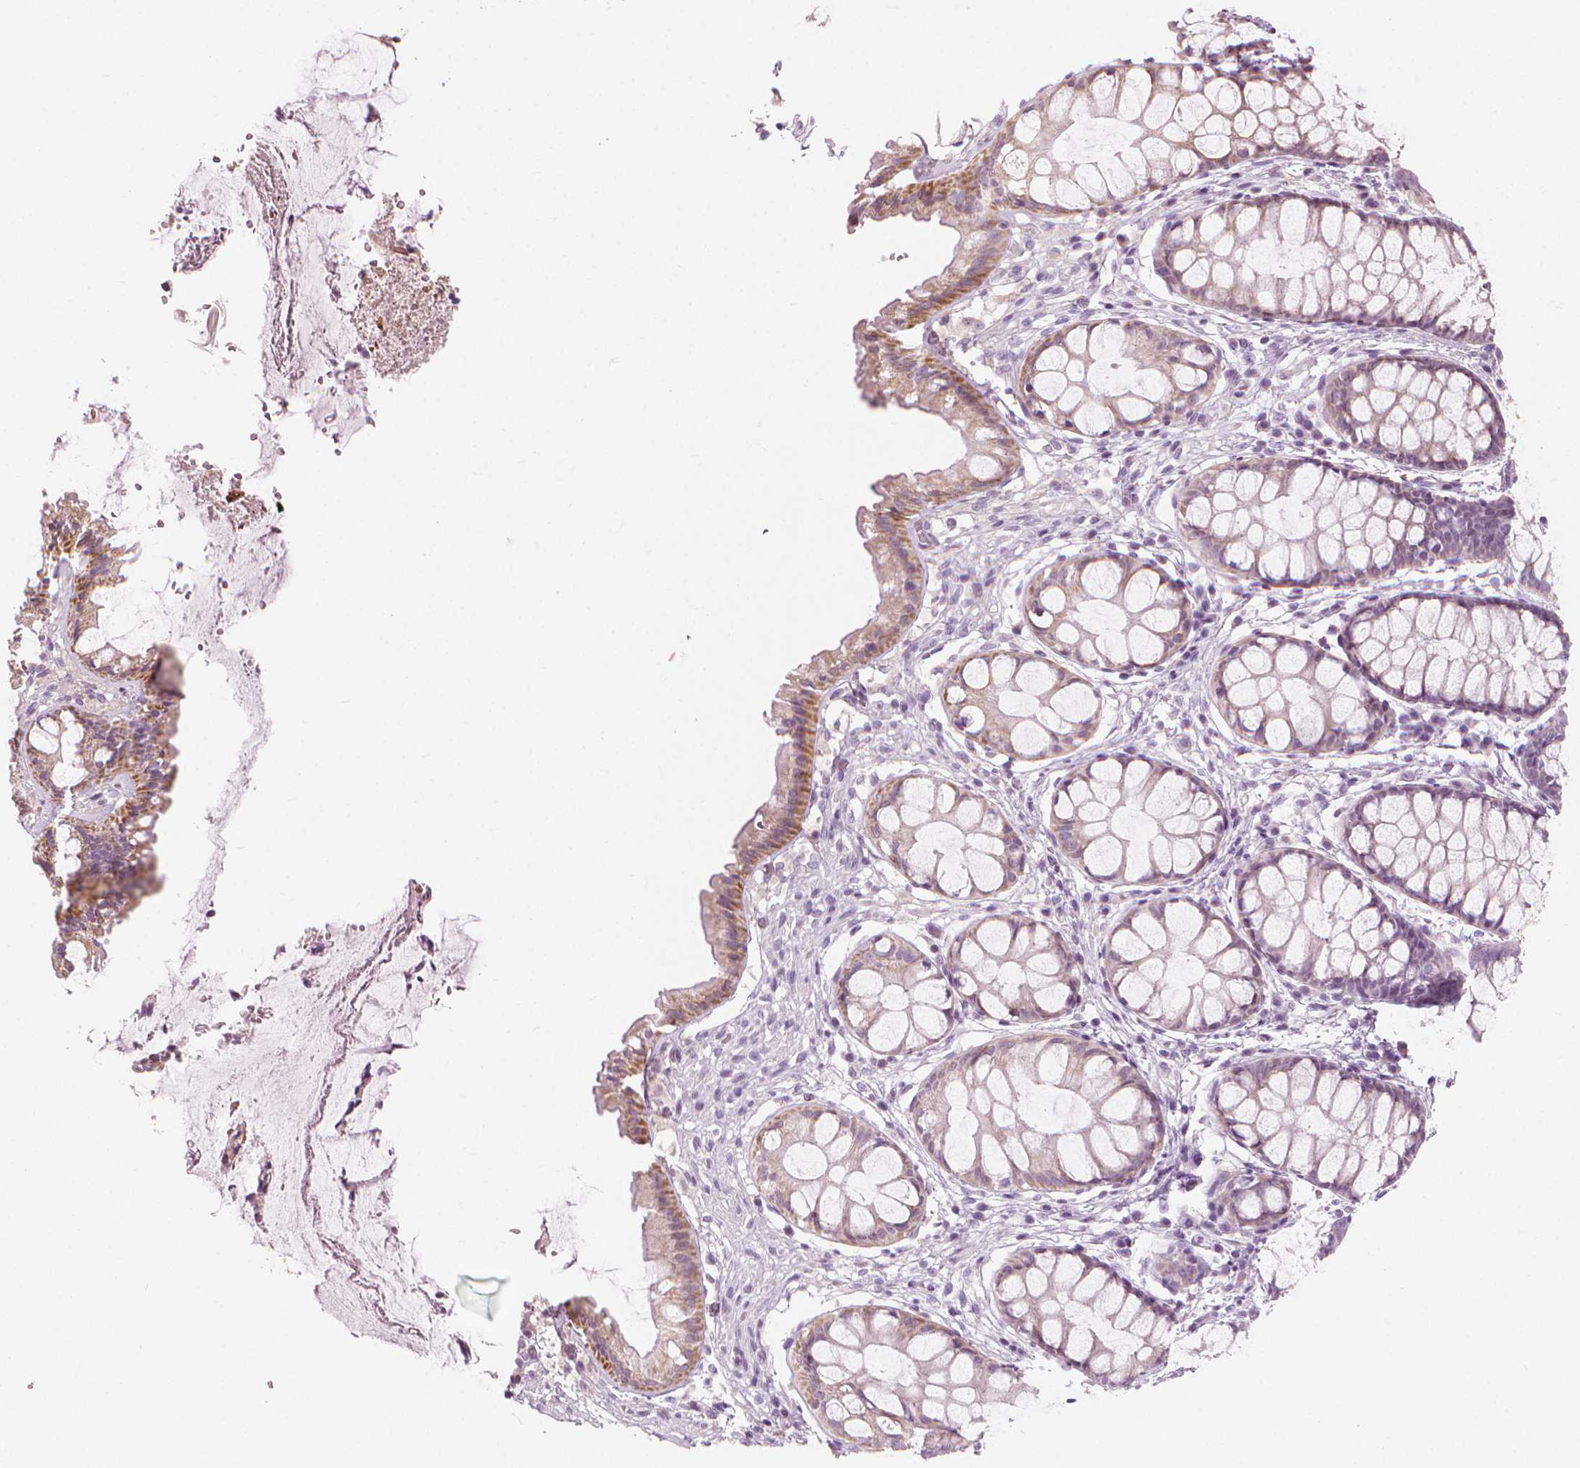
{"staining": {"intensity": "weak", "quantity": "25%-75%", "location": "cytoplasmic/membranous"}, "tissue": "rectum", "cell_type": "Glandular cells", "image_type": "normal", "snomed": [{"axis": "morphology", "description": "Normal tissue, NOS"}, {"axis": "topography", "description": "Rectum"}], "caption": "Protein expression analysis of normal rectum demonstrates weak cytoplasmic/membranous positivity in approximately 25%-75% of glandular cells.", "gene": "CFAP126", "patient": {"sex": "female", "age": 62}}